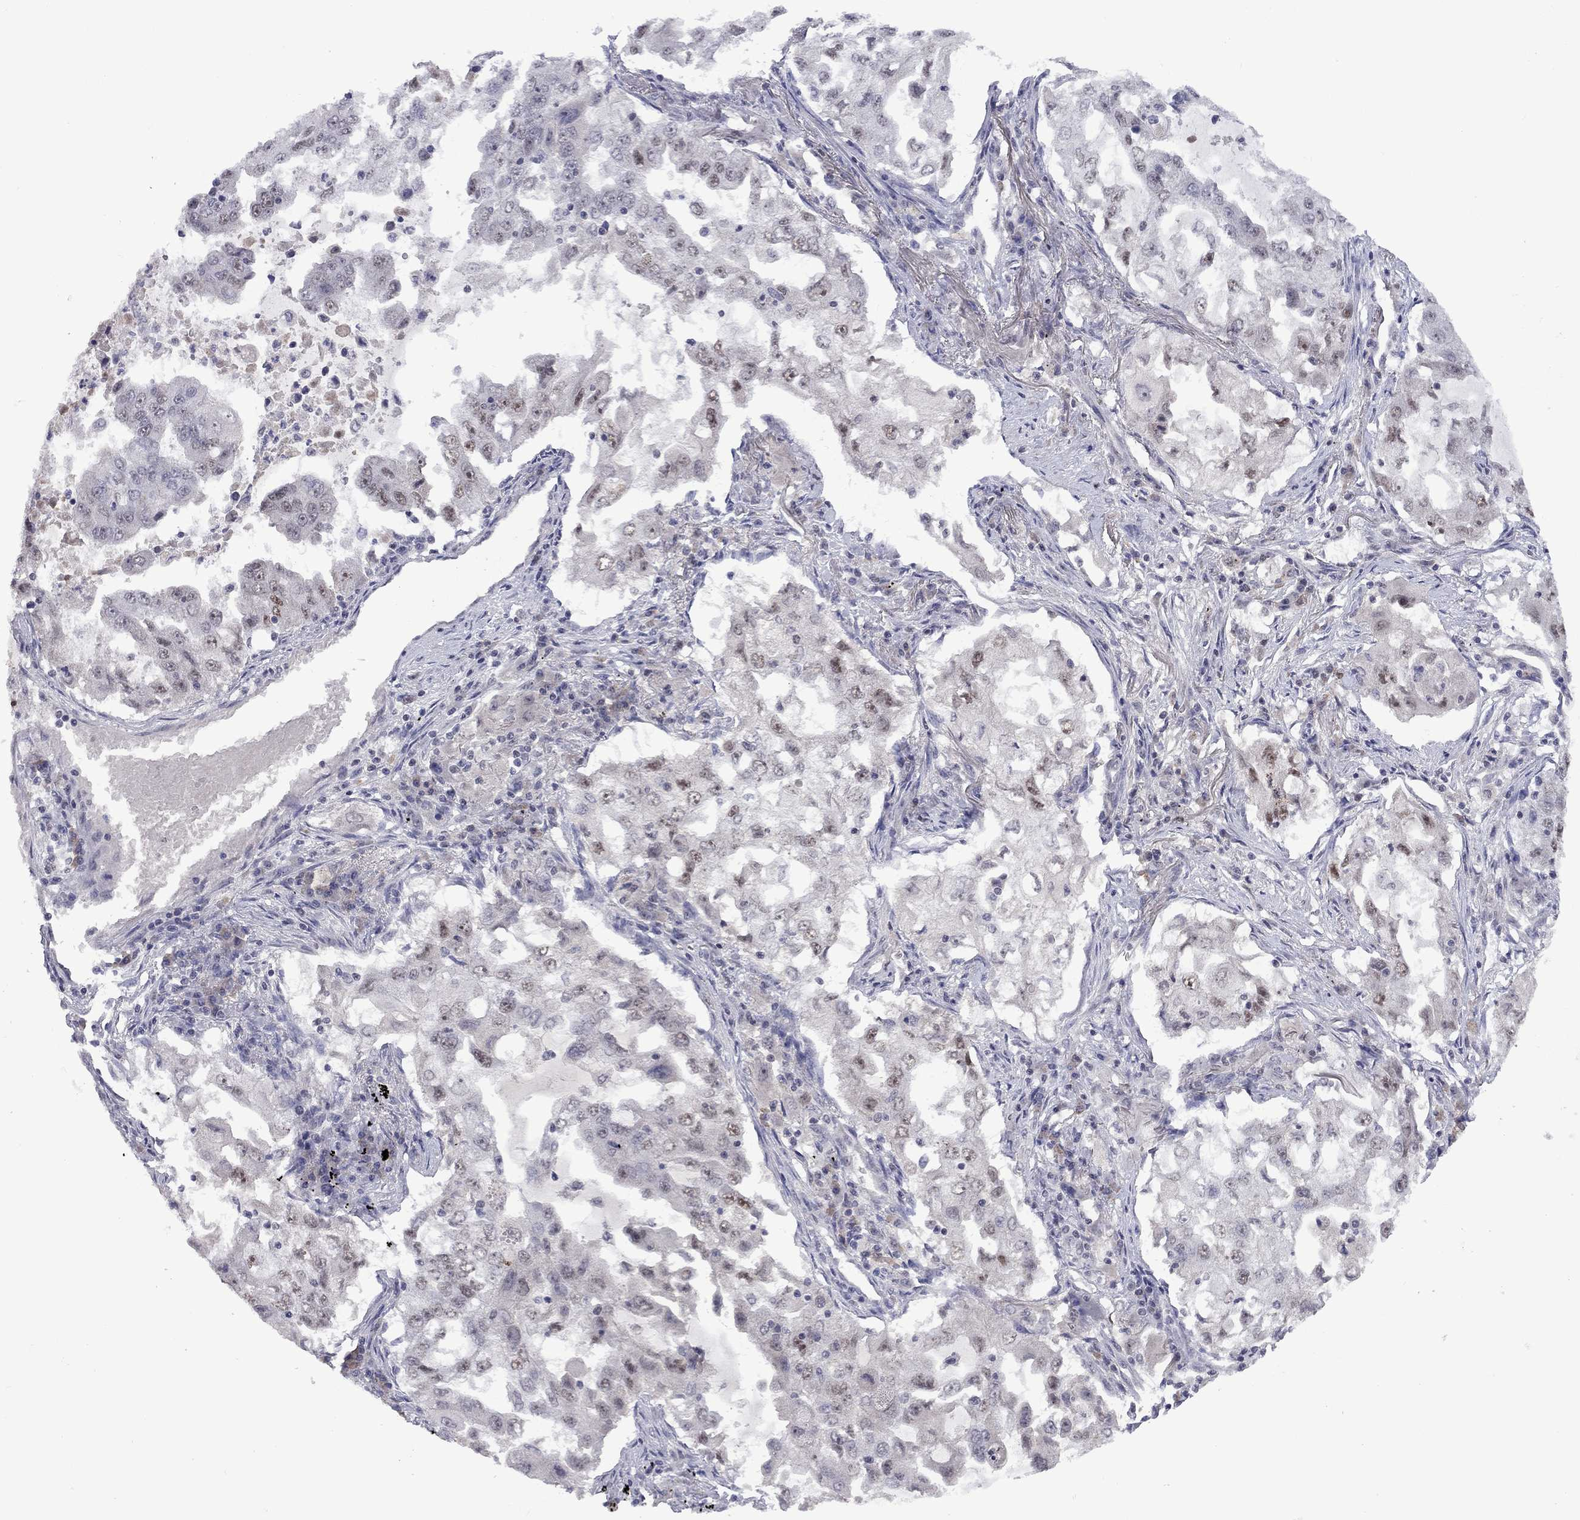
{"staining": {"intensity": "moderate", "quantity": "<25%", "location": "nuclear"}, "tissue": "lung cancer", "cell_type": "Tumor cells", "image_type": "cancer", "snomed": [{"axis": "morphology", "description": "Adenocarcinoma, NOS"}, {"axis": "topography", "description": "Lung"}], "caption": "Protein staining reveals moderate nuclear positivity in about <25% of tumor cells in adenocarcinoma (lung).", "gene": "SPOUT1", "patient": {"sex": "female", "age": 61}}